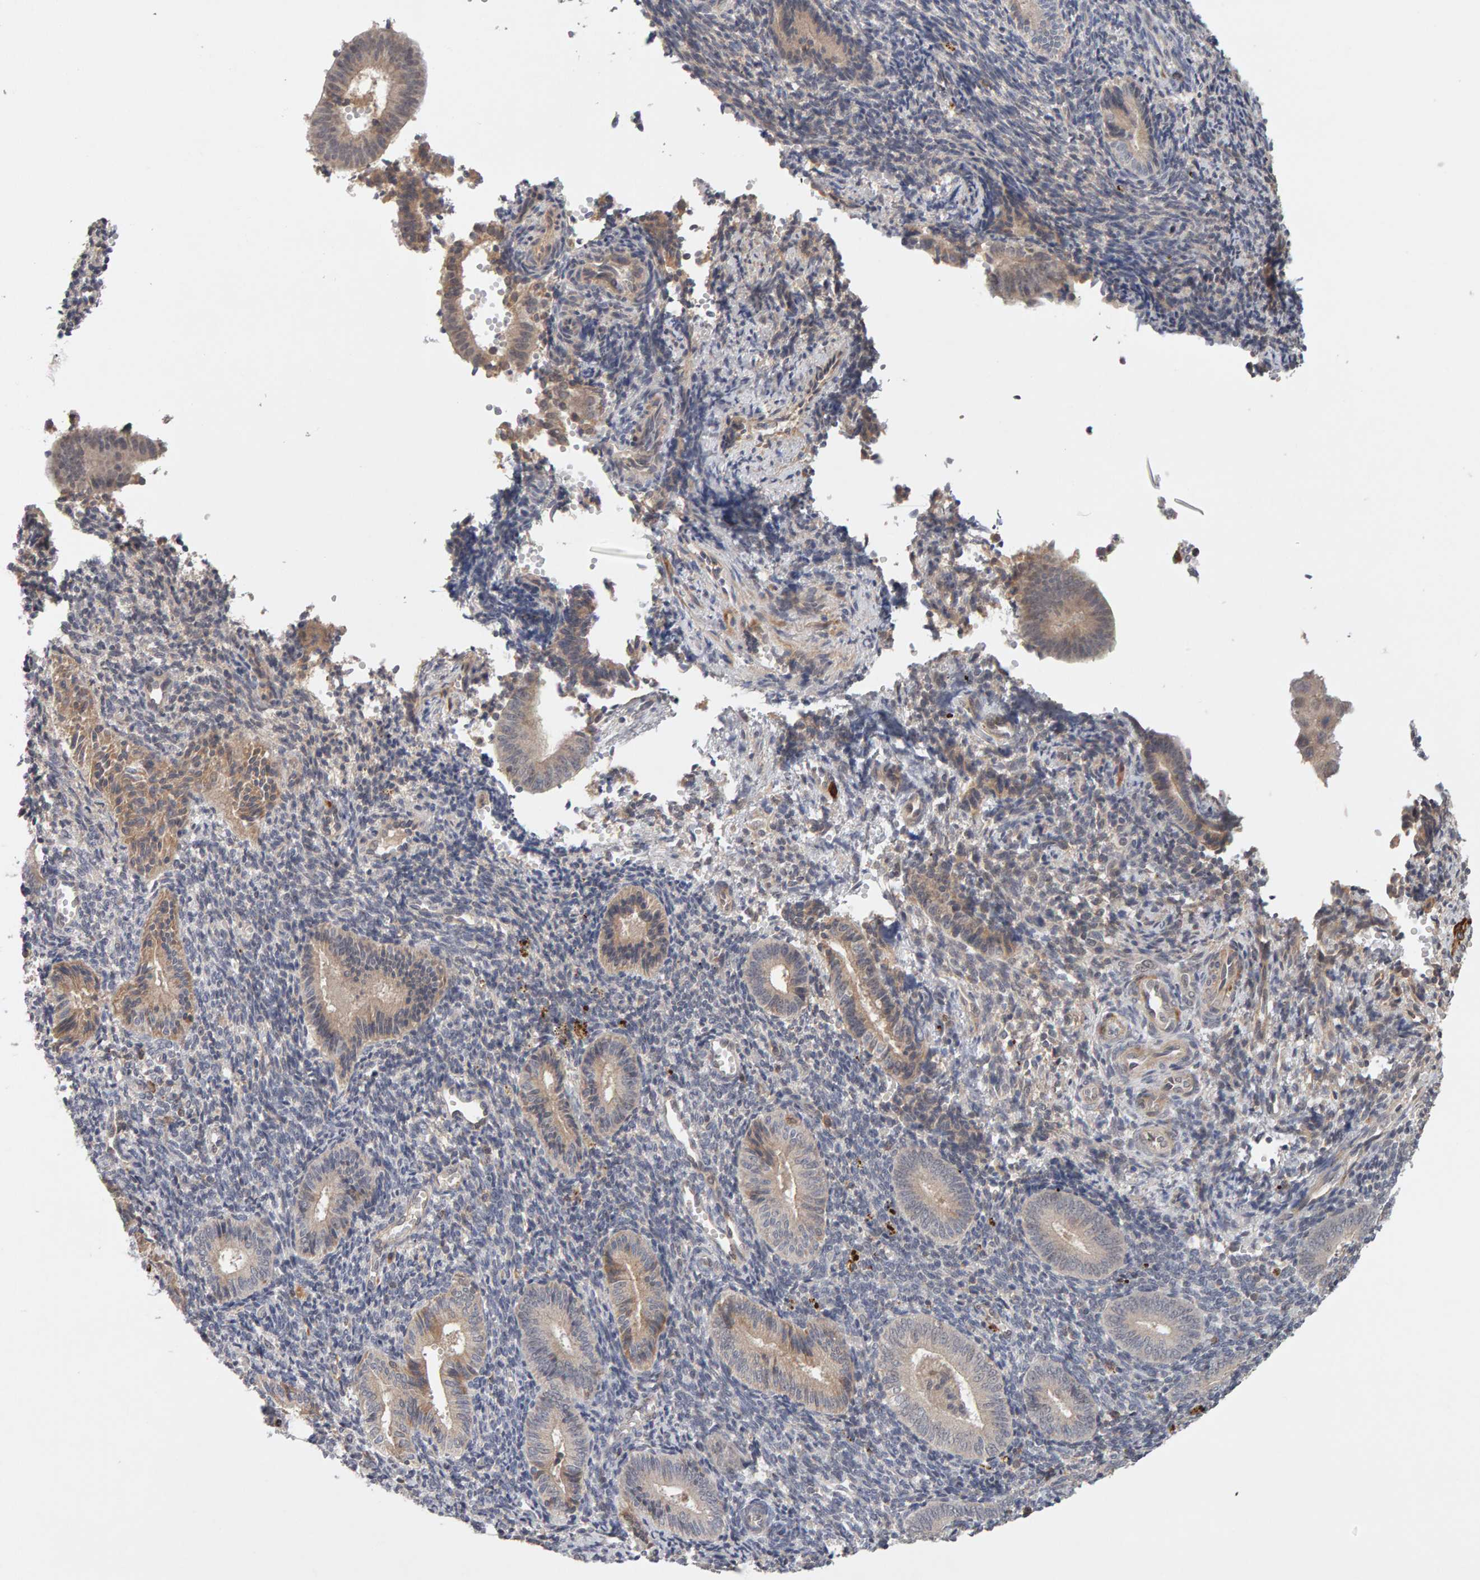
{"staining": {"intensity": "negative", "quantity": "none", "location": "none"}, "tissue": "endometrium", "cell_type": "Cells in endometrial stroma", "image_type": "normal", "snomed": [{"axis": "morphology", "description": "Normal tissue, NOS"}, {"axis": "topography", "description": "Uterus"}, {"axis": "topography", "description": "Endometrium"}], "caption": "Cells in endometrial stroma are negative for brown protein staining in normal endometrium. (DAB (3,3'-diaminobenzidine) IHC, high magnification).", "gene": "NUDCD1", "patient": {"sex": "female", "age": 33}}